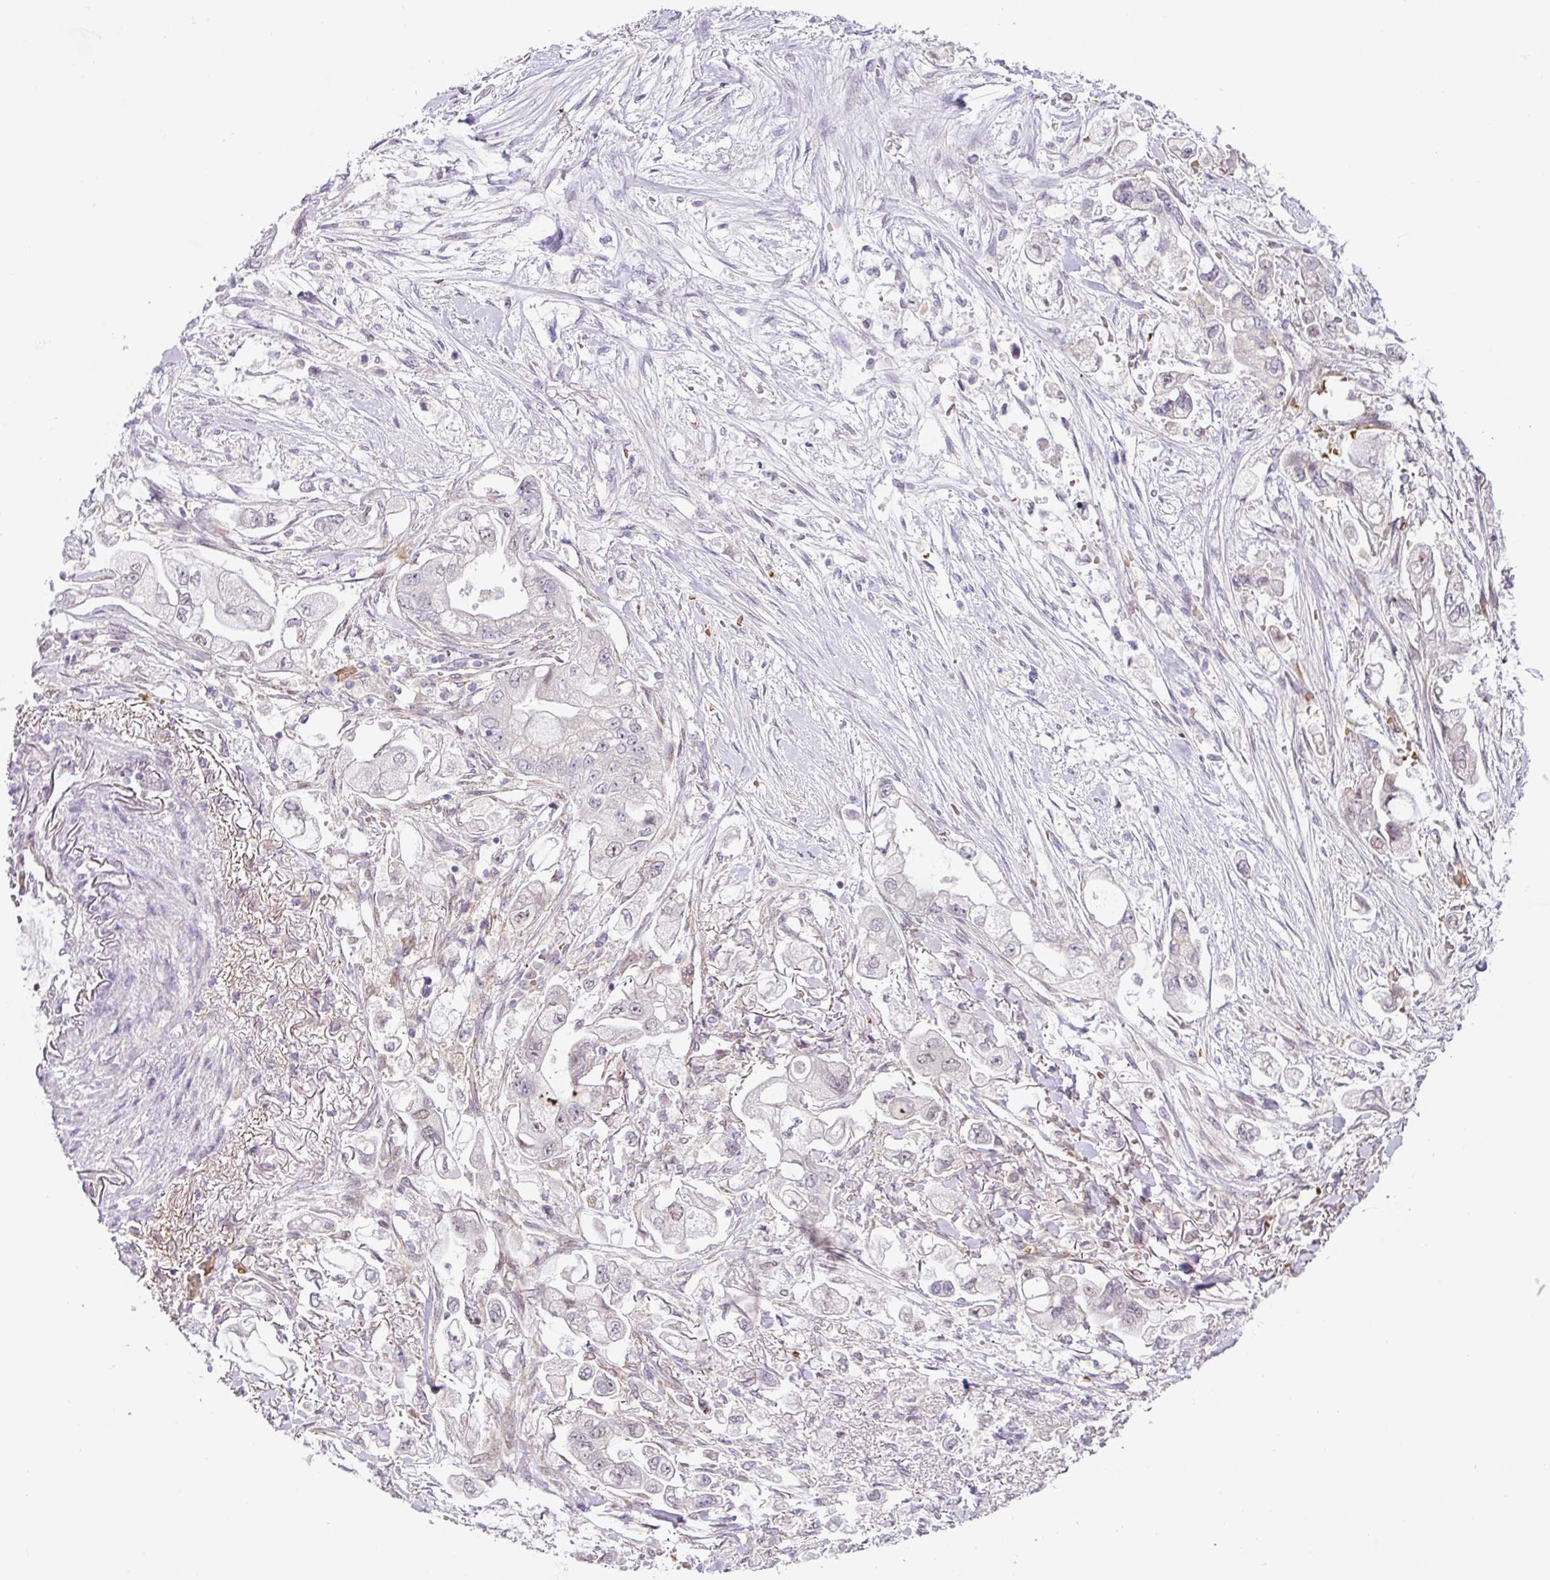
{"staining": {"intensity": "negative", "quantity": "none", "location": "none"}, "tissue": "stomach cancer", "cell_type": "Tumor cells", "image_type": "cancer", "snomed": [{"axis": "morphology", "description": "Adenocarcinoma, NOS"}, {"axis": "topography", "description": "Stomach"}], "caption": "Stomach cancer (adenocarcinoma) was stained to show a protein in brown. There is no significant expression in tumor cells.", "gene": "PARP2", "patient": {"sex": "male", "age": 62}}